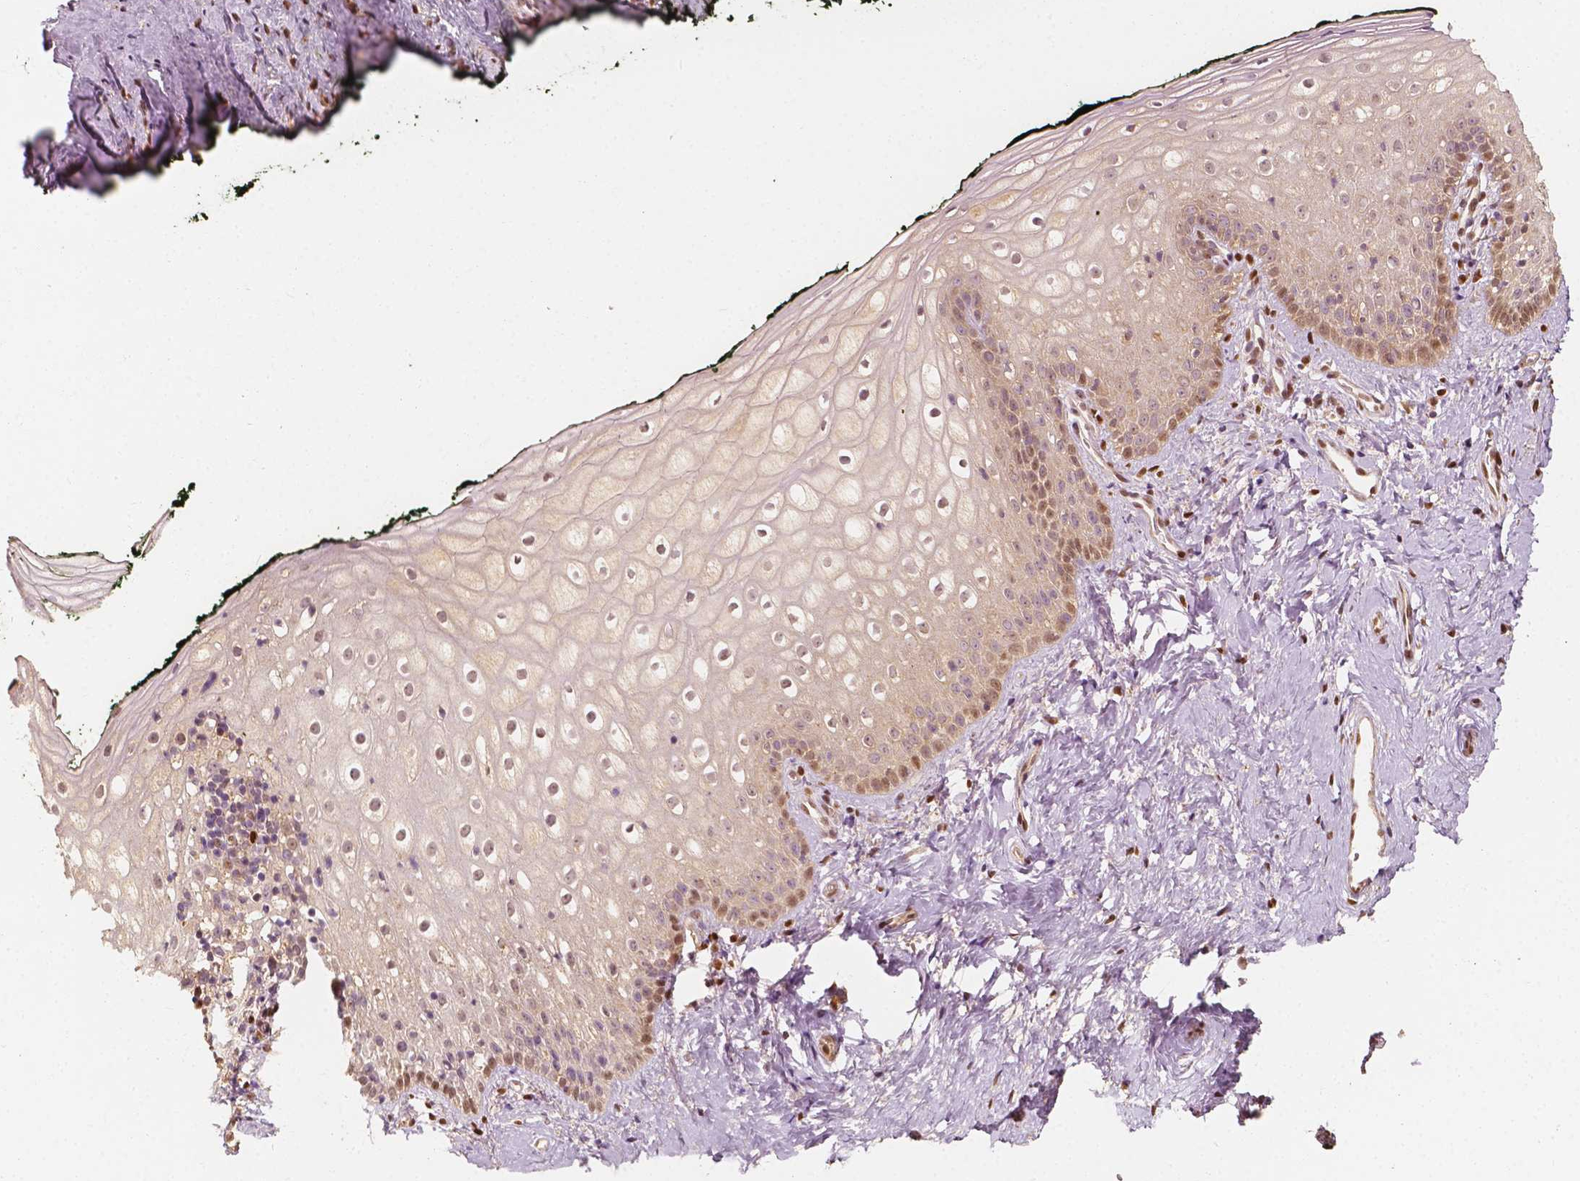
{"staining": {"intensity": "moderate", "quantity": "<25%", "location": "nuclear"}, "tissue": "vagina", "cell_type": "Squamous epithelial cells", "image_type": "normal", "snomed": [{"axis": "morphology", "description": "Normal tissue, NOS"}, {"axis": "topography", "description": "Vagina"}], "caption": "An IHC photomicrograph of benign tissue is shown. Protein staining in brown labels moderate nuclear positivity in vagina within squamous epithelial cells.", "gene": "TBC1D17", "patient": {"sex": "female", "age": 47}}